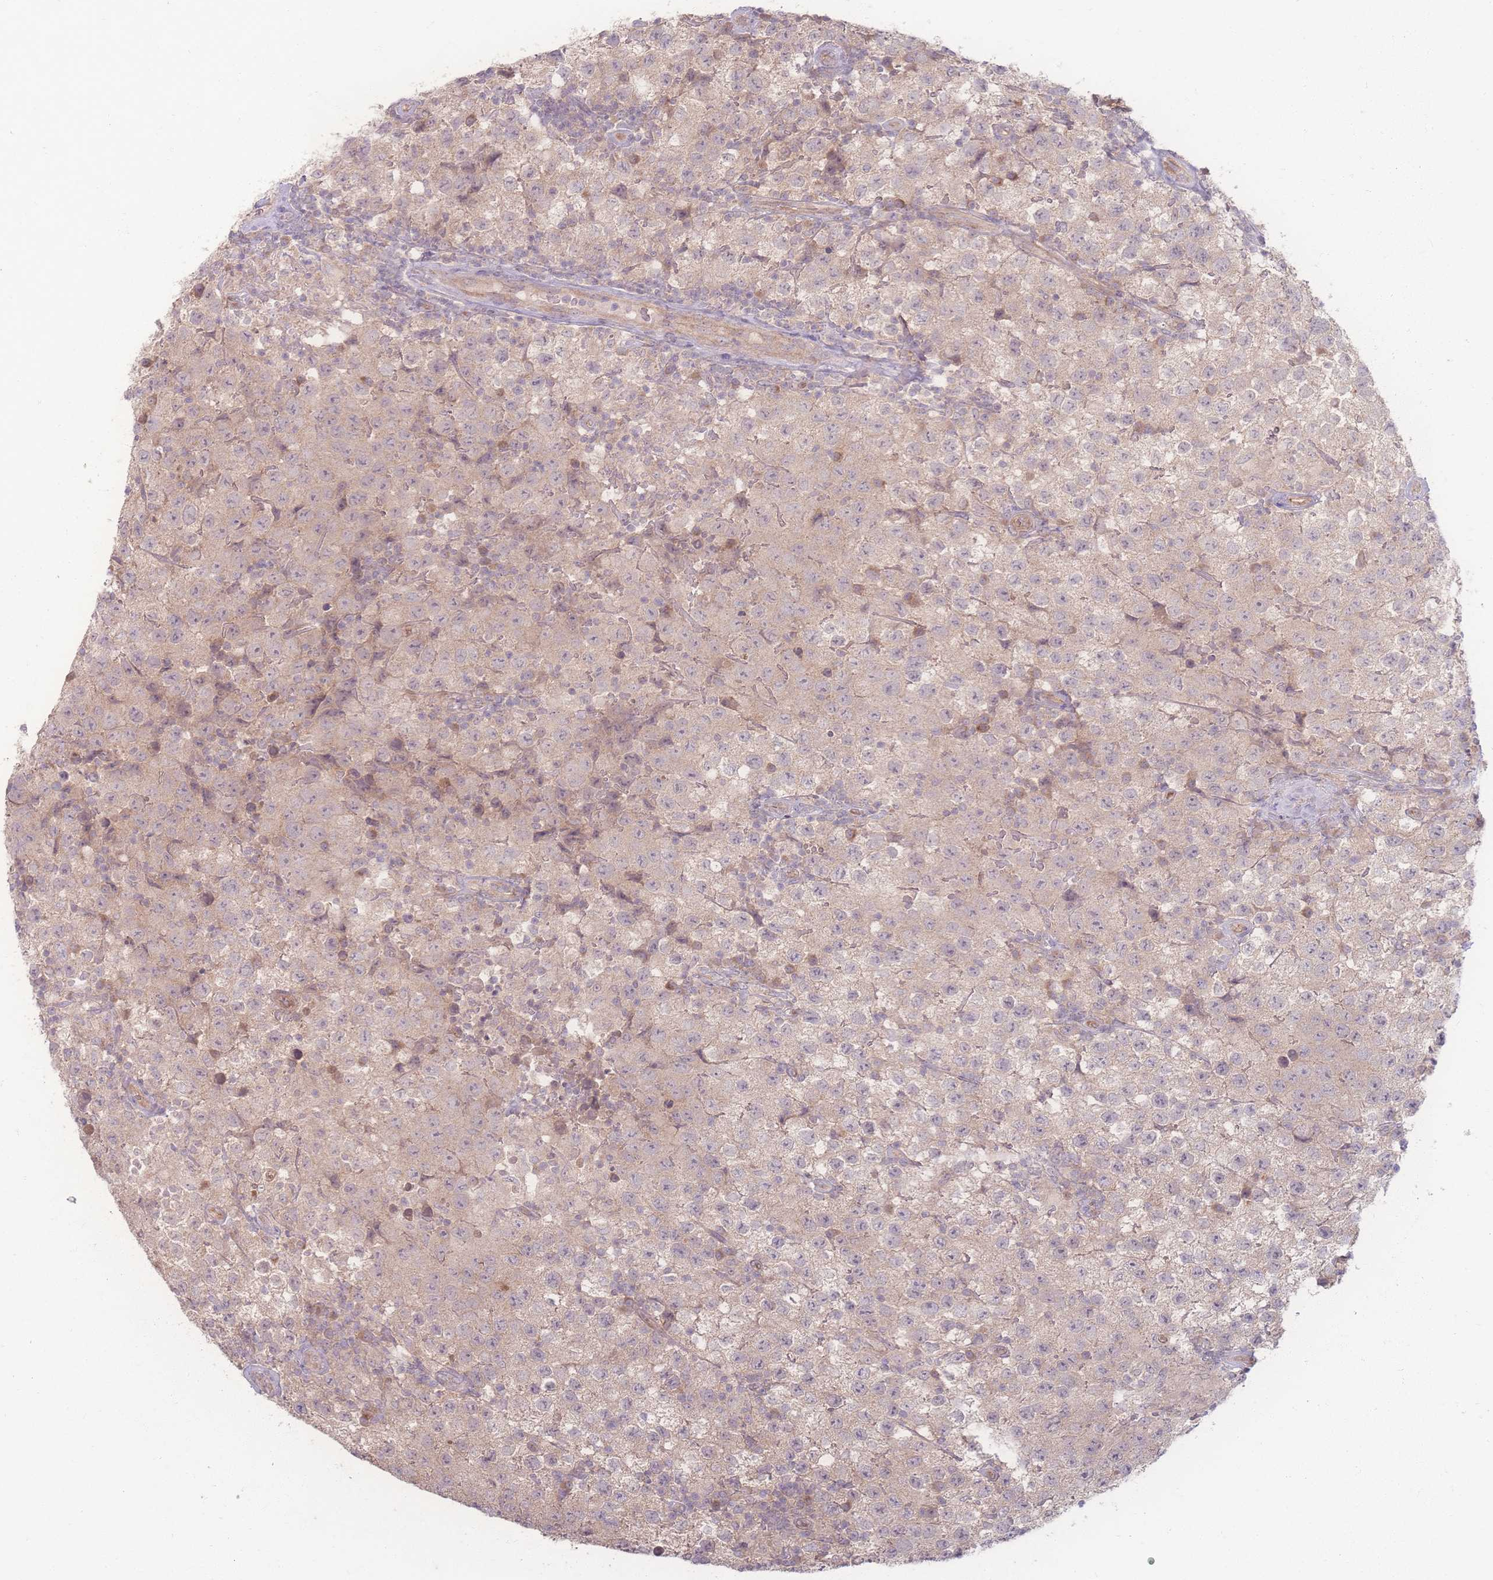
{"staining": {"intensity": "weak", "quantity": ">75%", "location": "cytoplasmic/membranous"}, "tissue": "testis cancer", "cell_type": "Tumor cells", "image_type": "cancer", "snomed": [{"axis": "morphology", "description": "Seminoma, NOS"}, {"axis": "morphology", "description": "Carcinoma, Embryonal, NOS"}, {"axis": "topography", "description": "Testis"}], "caption": "Tumor cells exhibit low levels of weak cytoplasmic/membranous positivity in approximately >75% of cells in testis embryonal carcinoma.", "gene": "INSR", "patient": {"sex": "male", "age": 41}}